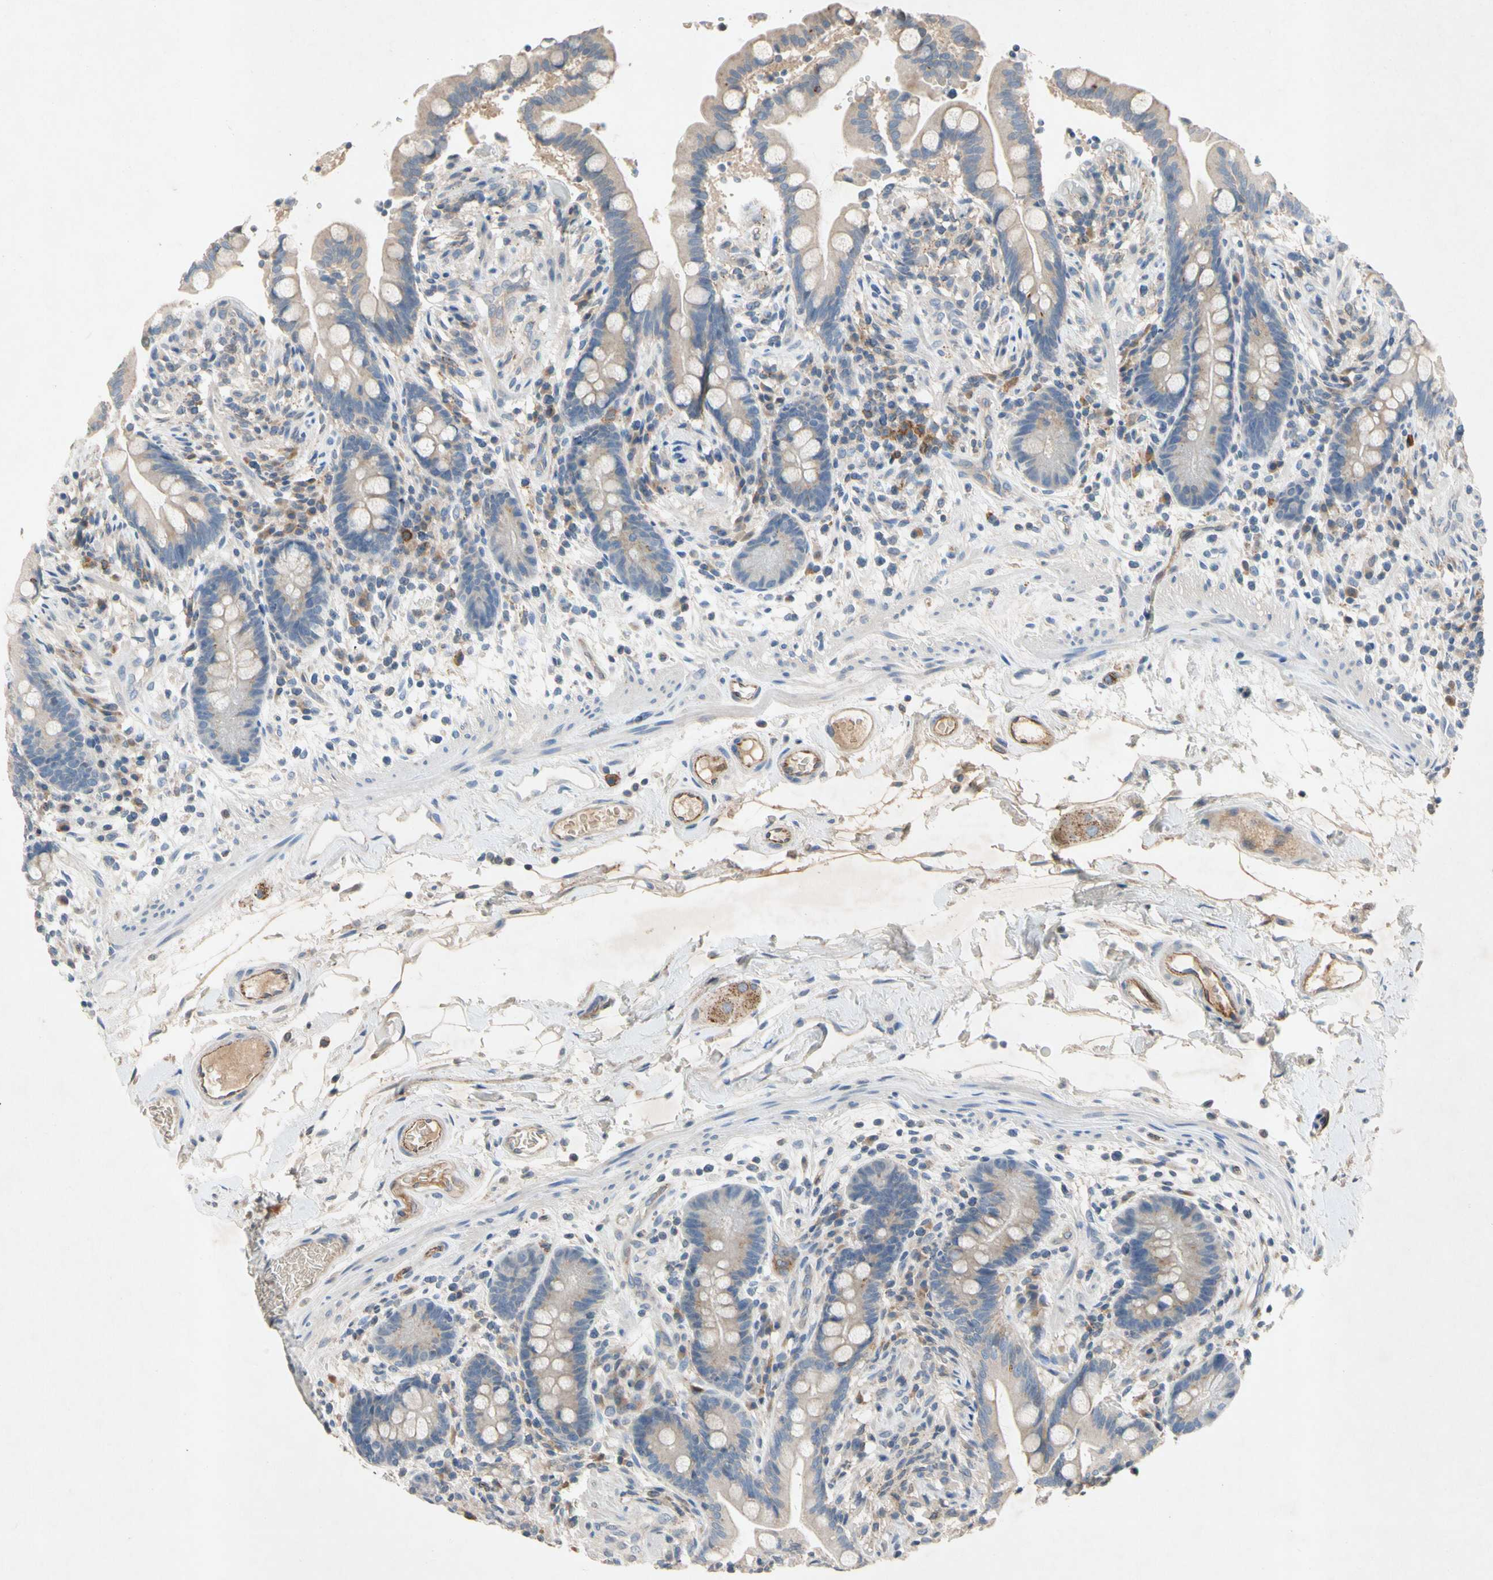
{"staining": {"intensity": "moderate", "quantity": ">75%", "location": "cytoplasmic/membranous"}, "tissue": "colon", "cell_type": "Endothelial cells", "image_type": "normal", "snomed": [{"axis": "morphology", "description": "Normal tissue, NOS"}, {"axis": "topography", "description": "Colon"}], "caption": "A photomicrograph of colon stained for a protein displays moderate cytoplasmic/membranous brown staining in endothelial cells. (brown staining indicates protein expression, while blue staining denotes nuclei).", "gene": "NDFIP2", "patient": {"sex": "male", "age": 73}}